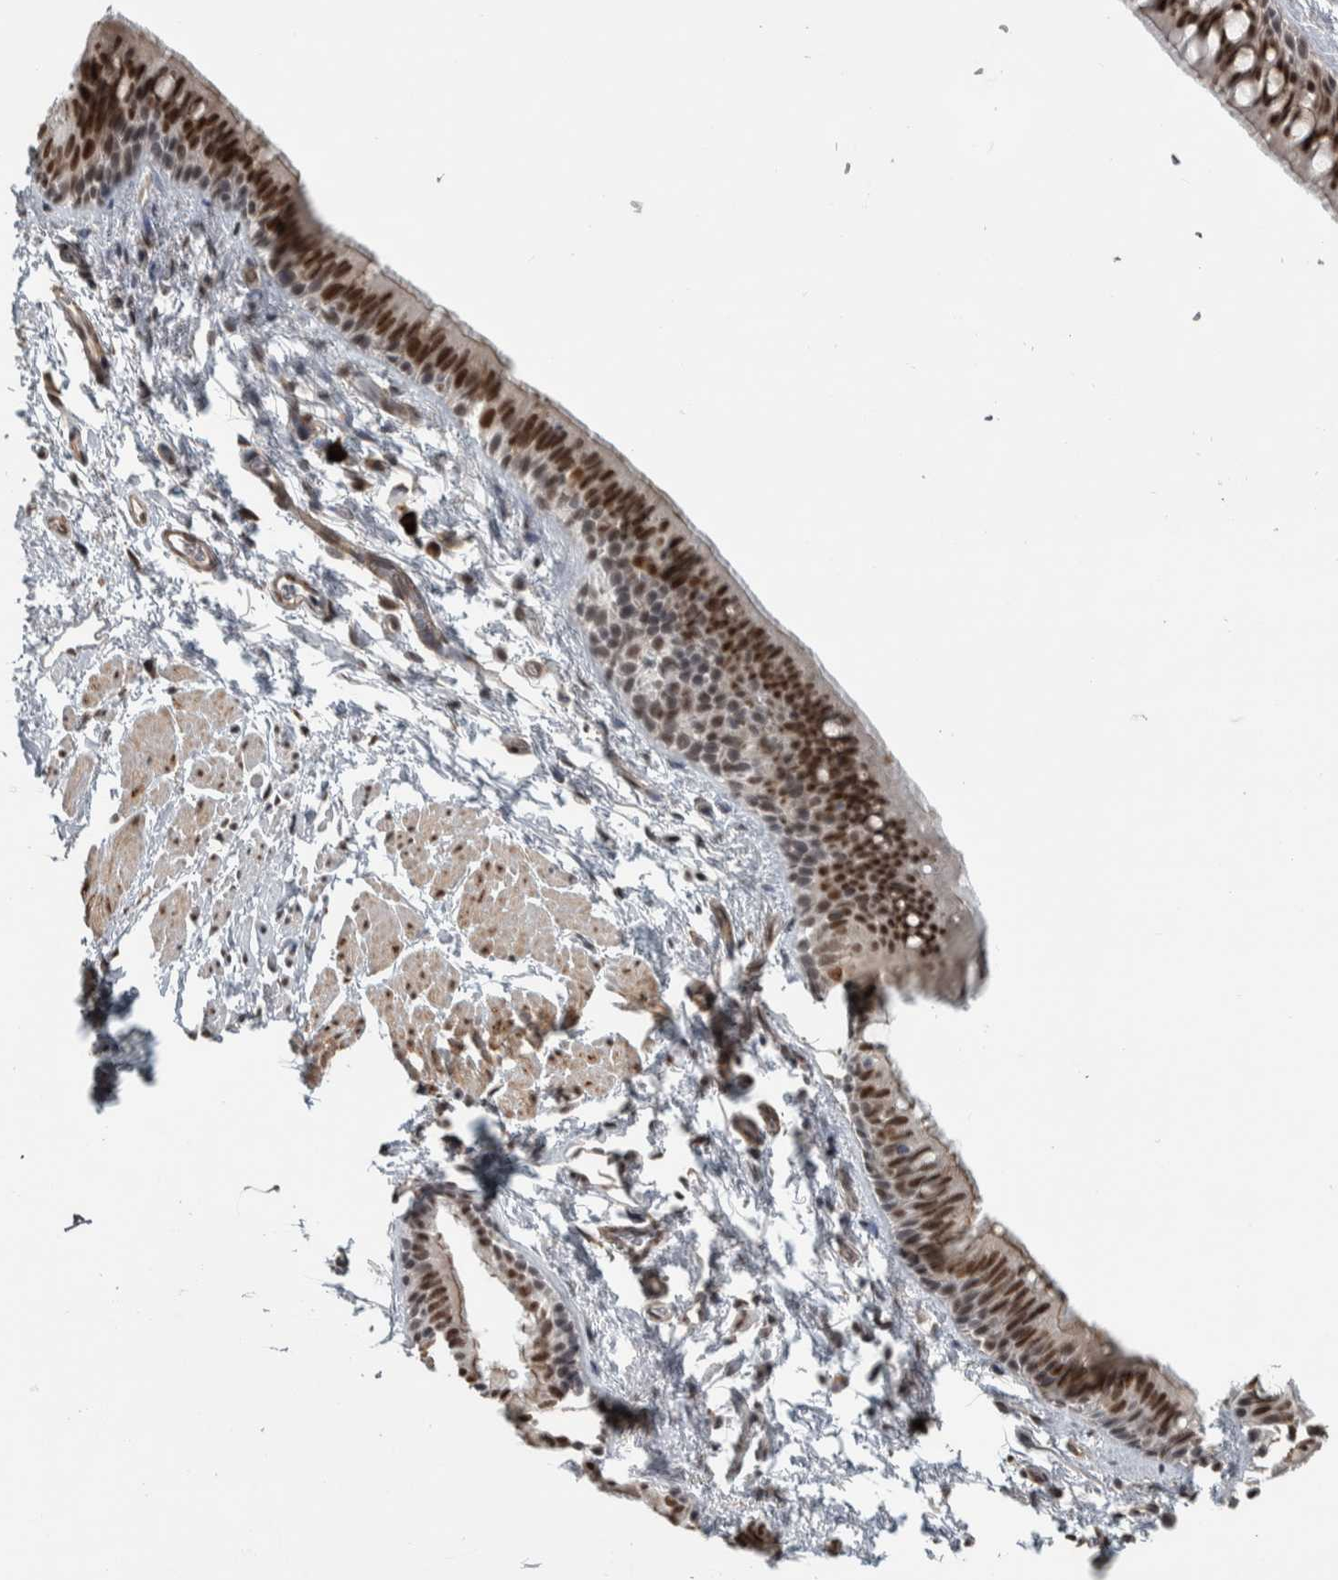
{"staining": {"intensity": "strong", "quantity": ">75%", "location": "nuclear"}, "tissue": "bronchus", "cell_type": "Respiratory epithelial cells", "image_type": "normal", "snomed": [{"axis": "morphology", "description": "Normal tissue, NOS"}, {"axis": "topography", "description": "Cartilage tissue"}, {"axis": "topography", "description": "Bronchus"}, {"axis": "topography", "description": "Lung"}], "caption": "Protein expression analysis of unremarkable human bronchus reveals strong nuclear positivity in approximately >75% of respiratory epithelial cells. (DAB (3,3'-diaminobenzidine) = brown stain, brightfield microscopy at high magnification).", "gene": "DDX42", "patient": {"sex": "male", "age": 64}}